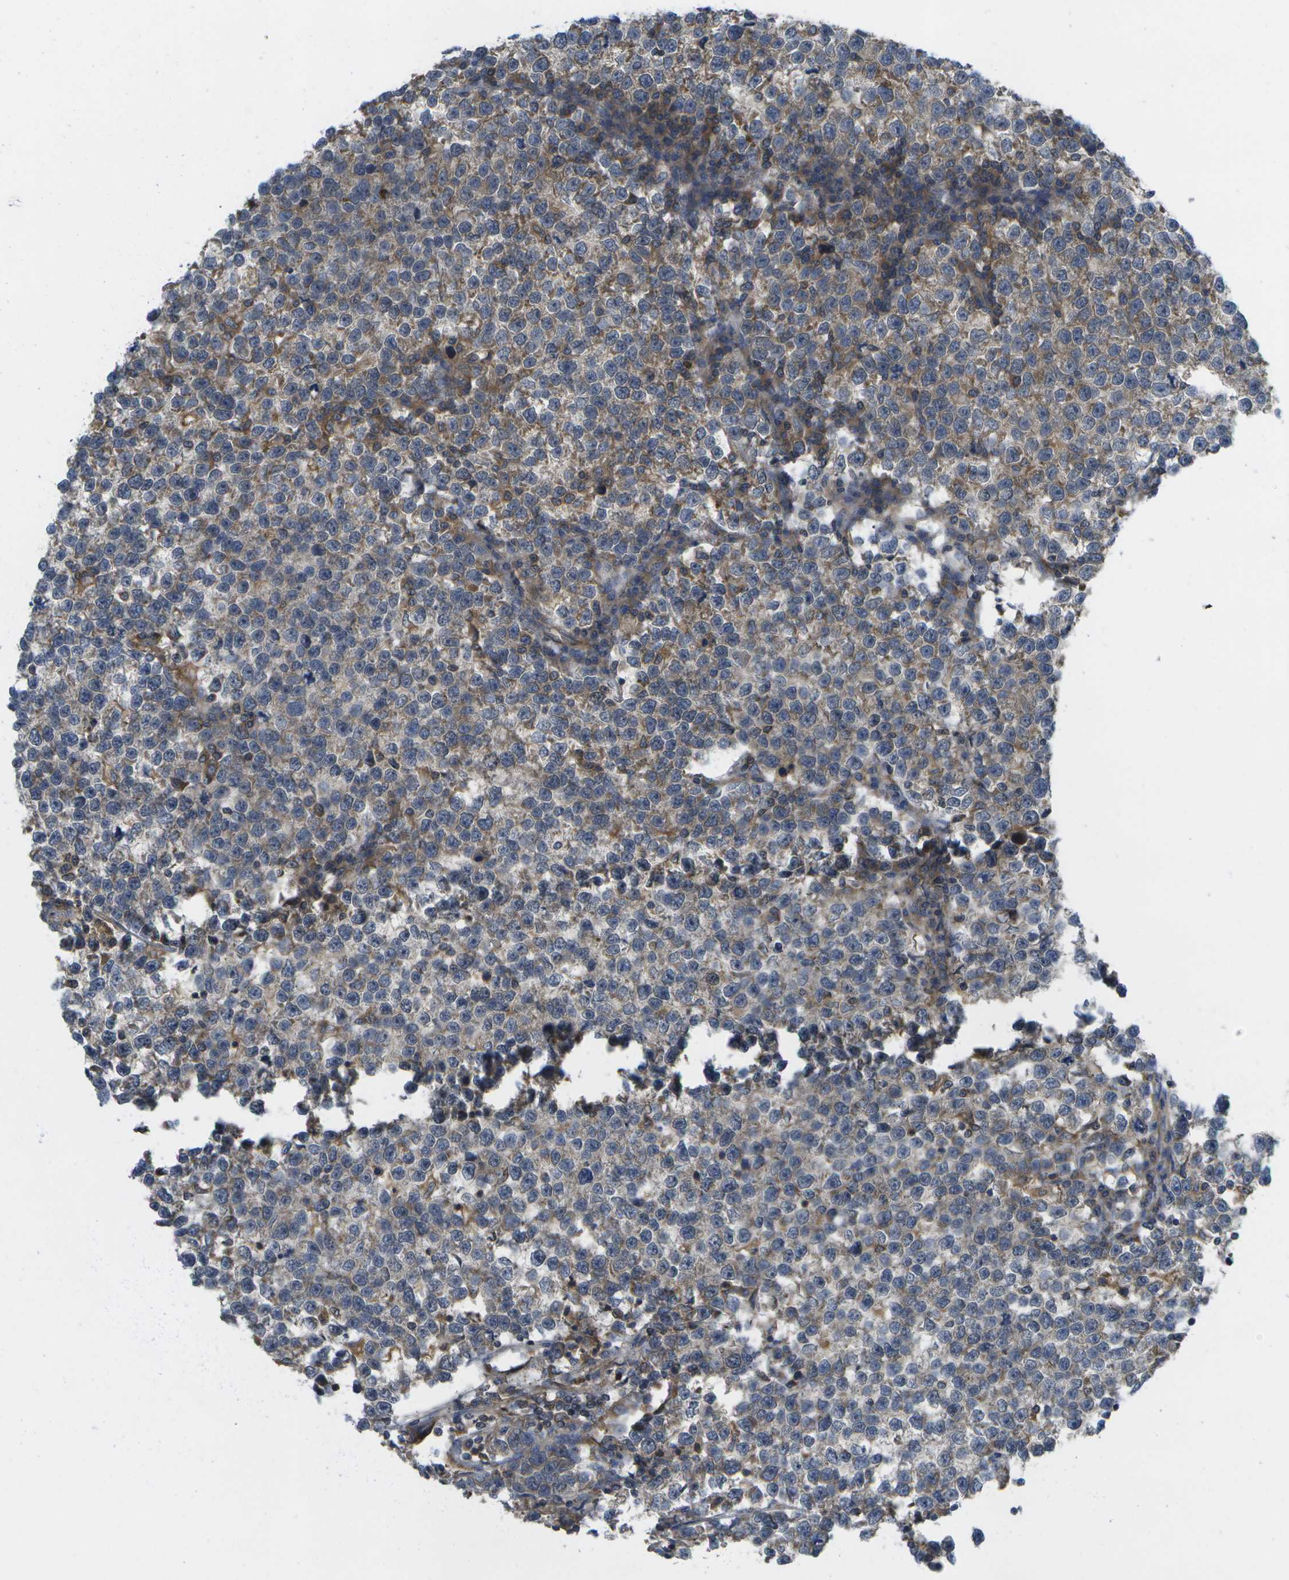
{"staining": {"intensity": "weak", "quantity": "25%-75%", "location": "cytoplasmic/membranous"}, "tissue": "testis cancer", "cell_type": "Tumor cells", "image_type": "cancer", "snomed": [{"axis": "morphology", "description": "Normal tissue, NOS"}, {"axis": "morphology", "description": "Seminoma, NOS"}, {"axis": "topography", "description": "Testis"}], "caption": "Immunohistochemistry (IHC) (DAB) staining of seminoma (testis) demonstrates weak cytoplasmic/membranous protein staining in approximately 25%-75% of tumor cells.", "gene": "DPM3", "patient": {"sex": "male", "age": 43}}